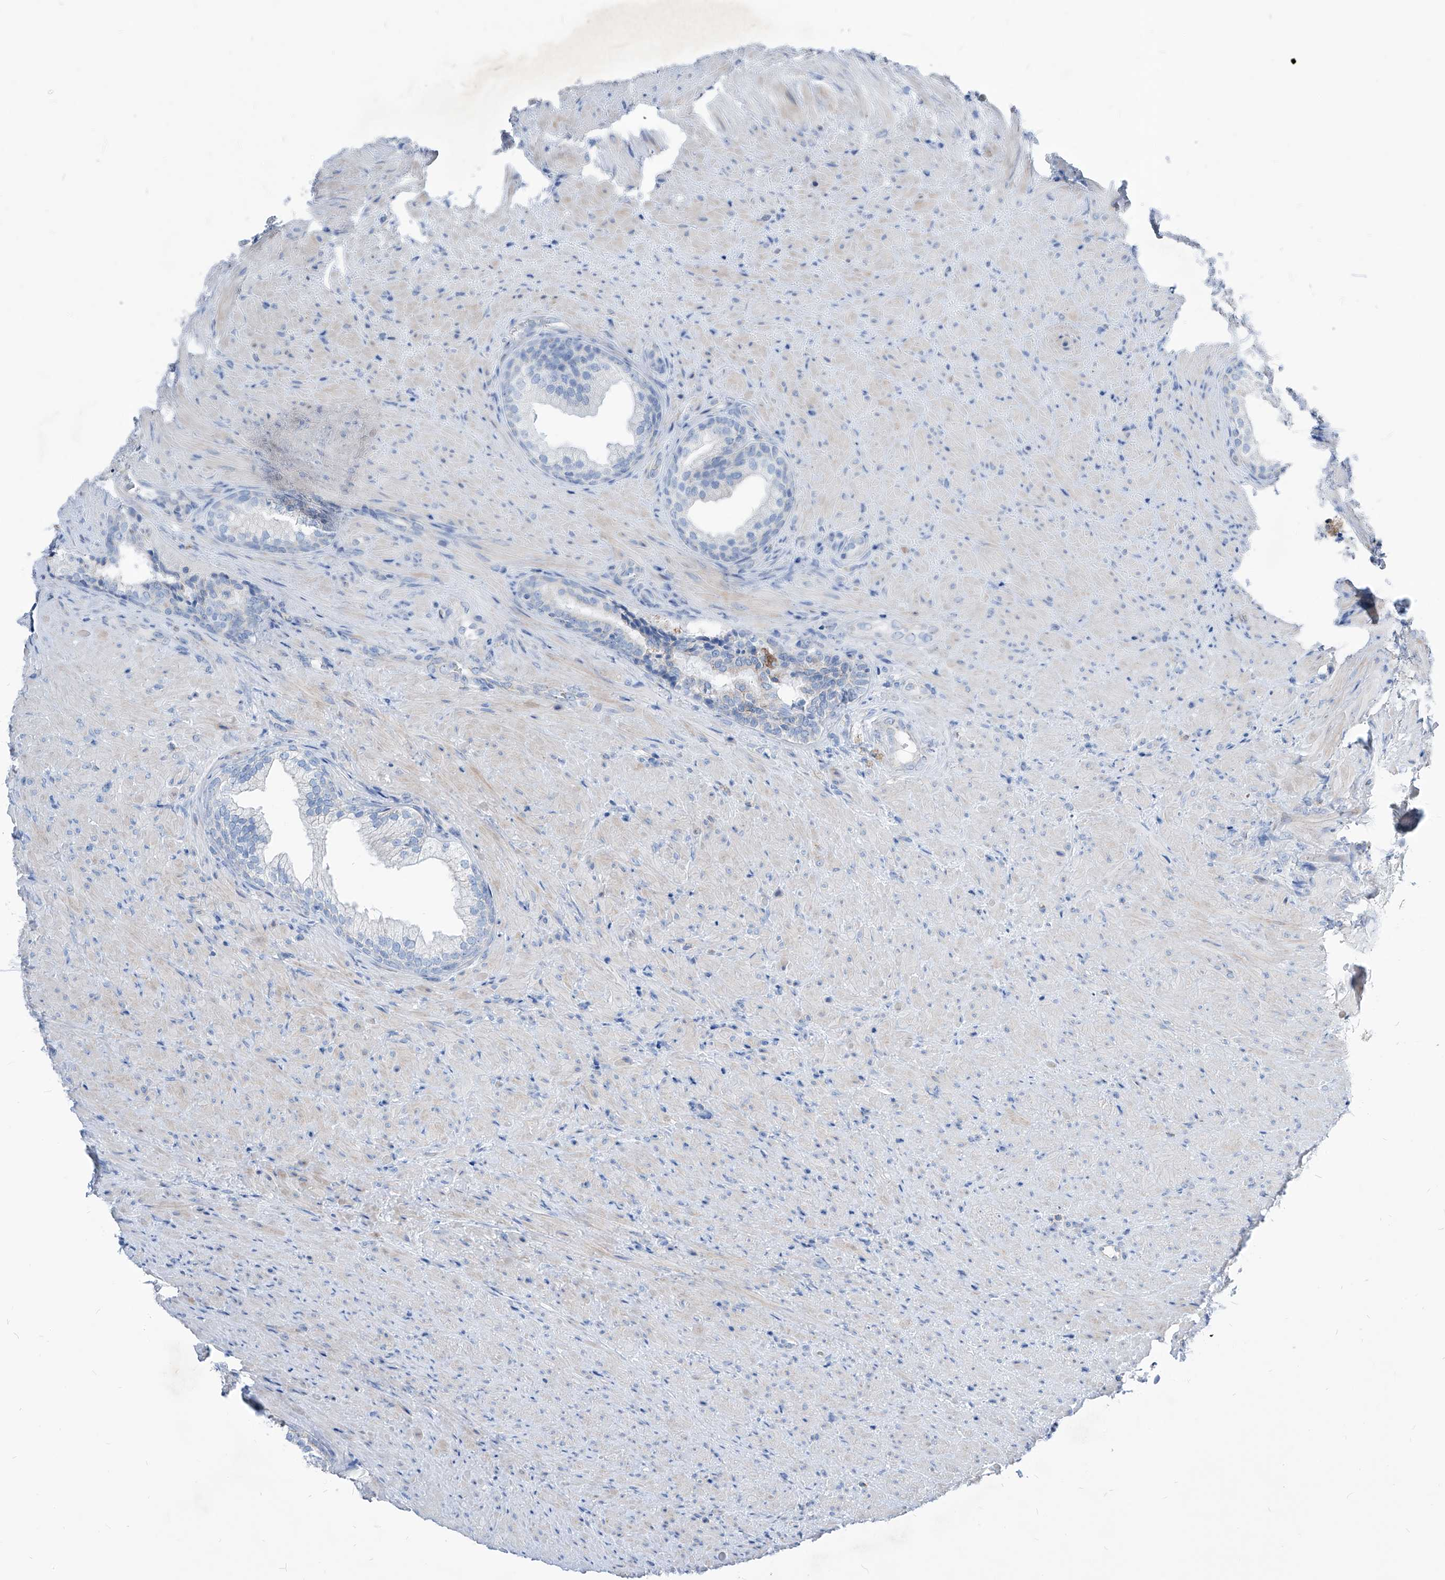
{"staining": {"intensity": "negative", "quantity": "none", "location": "none"}, "tissue": "prostate", "cell_type": "Glandular cells", "image_type": "normal", "snomed": [{"axis": "morphology", "description": "Normal tissue, NOS"}, {"axis": "topography", "description": "Prostate"}], "caption": "Immunohistochemistry (IHC) photomicrograph of normal prostate: human prostate stained with DAB (3,3'-diaminobenzidine) reveals no significant protein positivity in glandular cells.", "gene": "AGPS", "patient": {"sex": "male", "age": 76}}